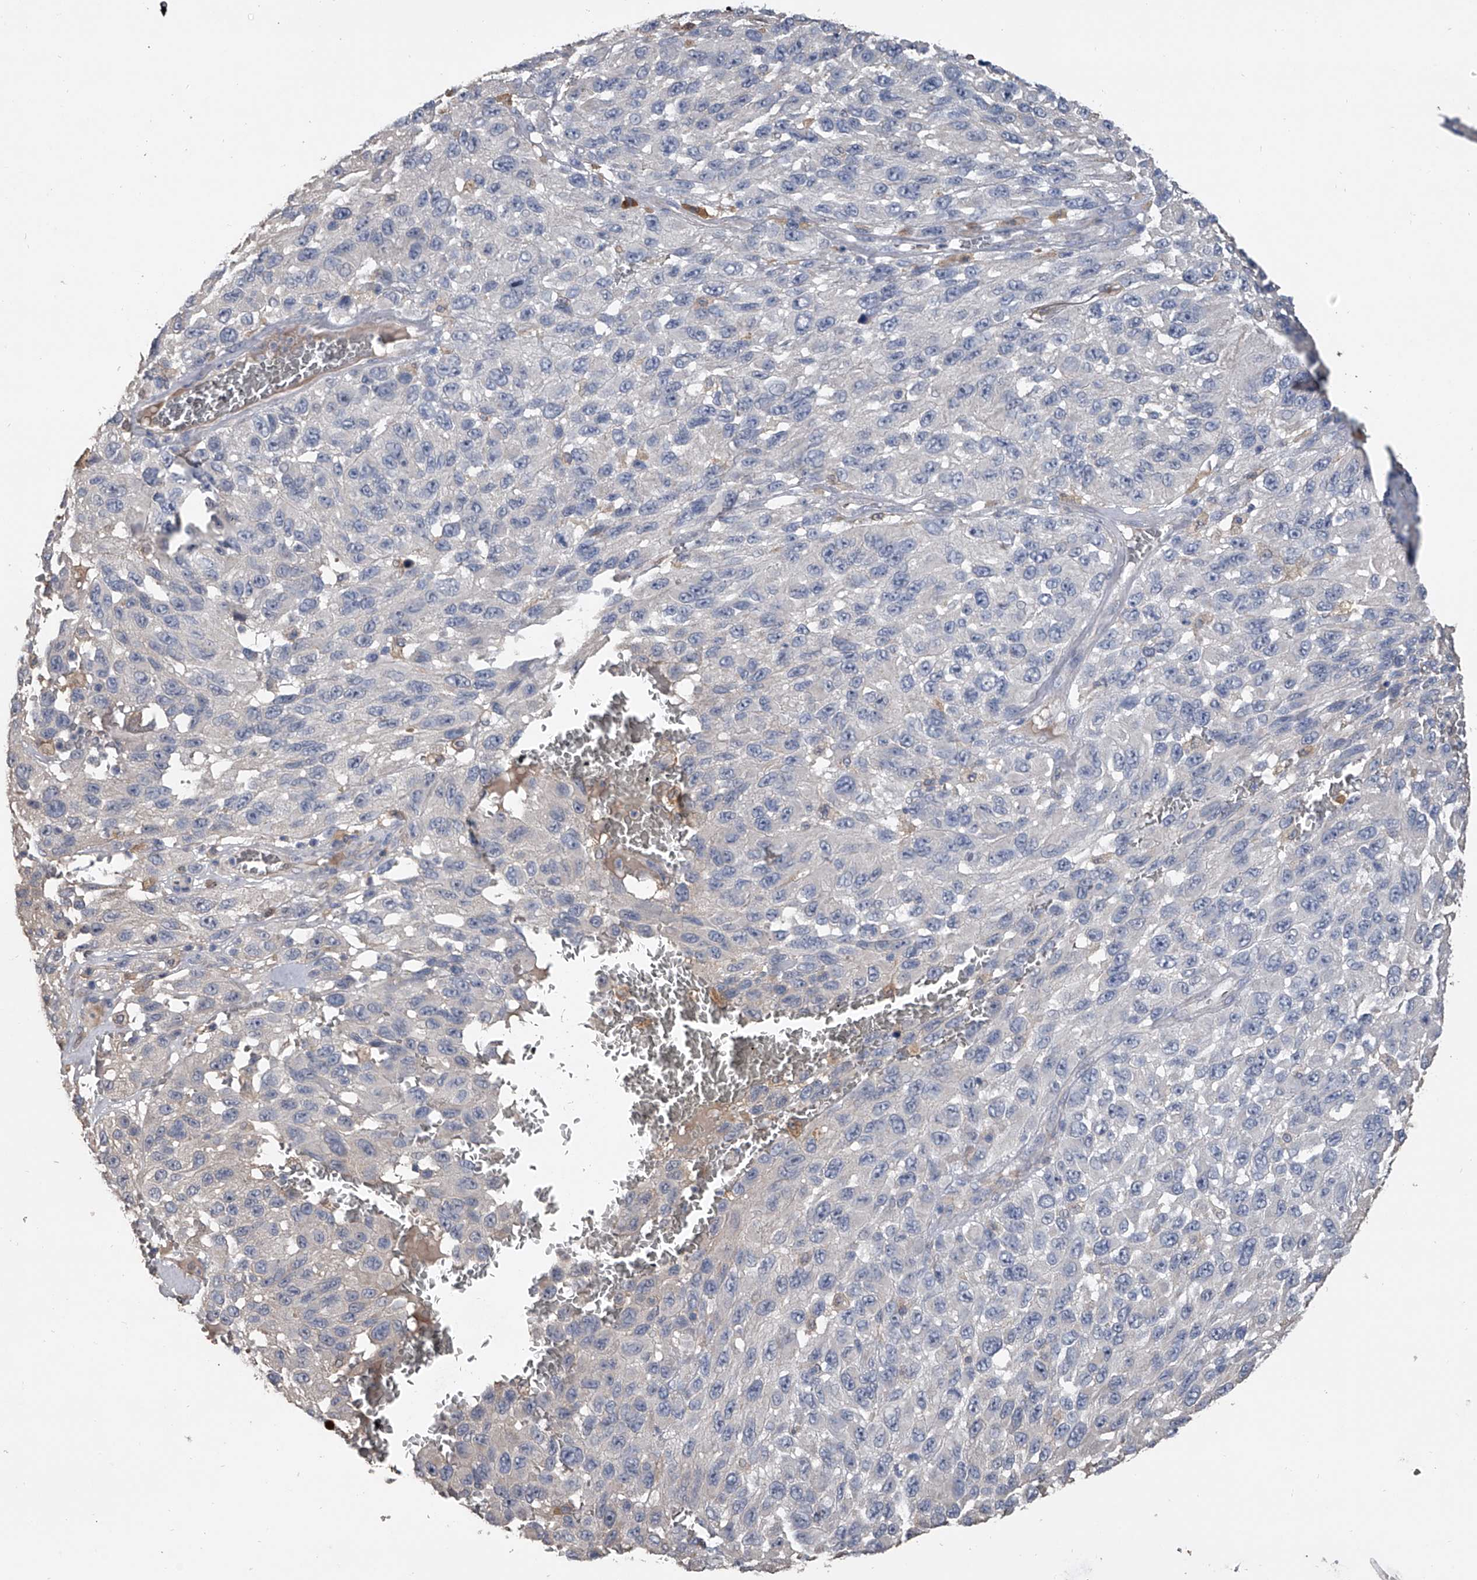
{"staining": {"intensity": "negative", "quantity": "none", "location": "none"}, "tissue": "melanoma", "cell_type": "Tumor cells", "image_type": "cancer", "snomed": [{"axis": "morphology", "description": "Malignant melanoma, NOS"}, {"axis": "topography", "description": "Skin"}], "caption": "Micrograph shows no protein staining in tumor cells of melanoma tissue.", "gene": "DOCK9", "patient": {"sex": "female", "age": 96}}